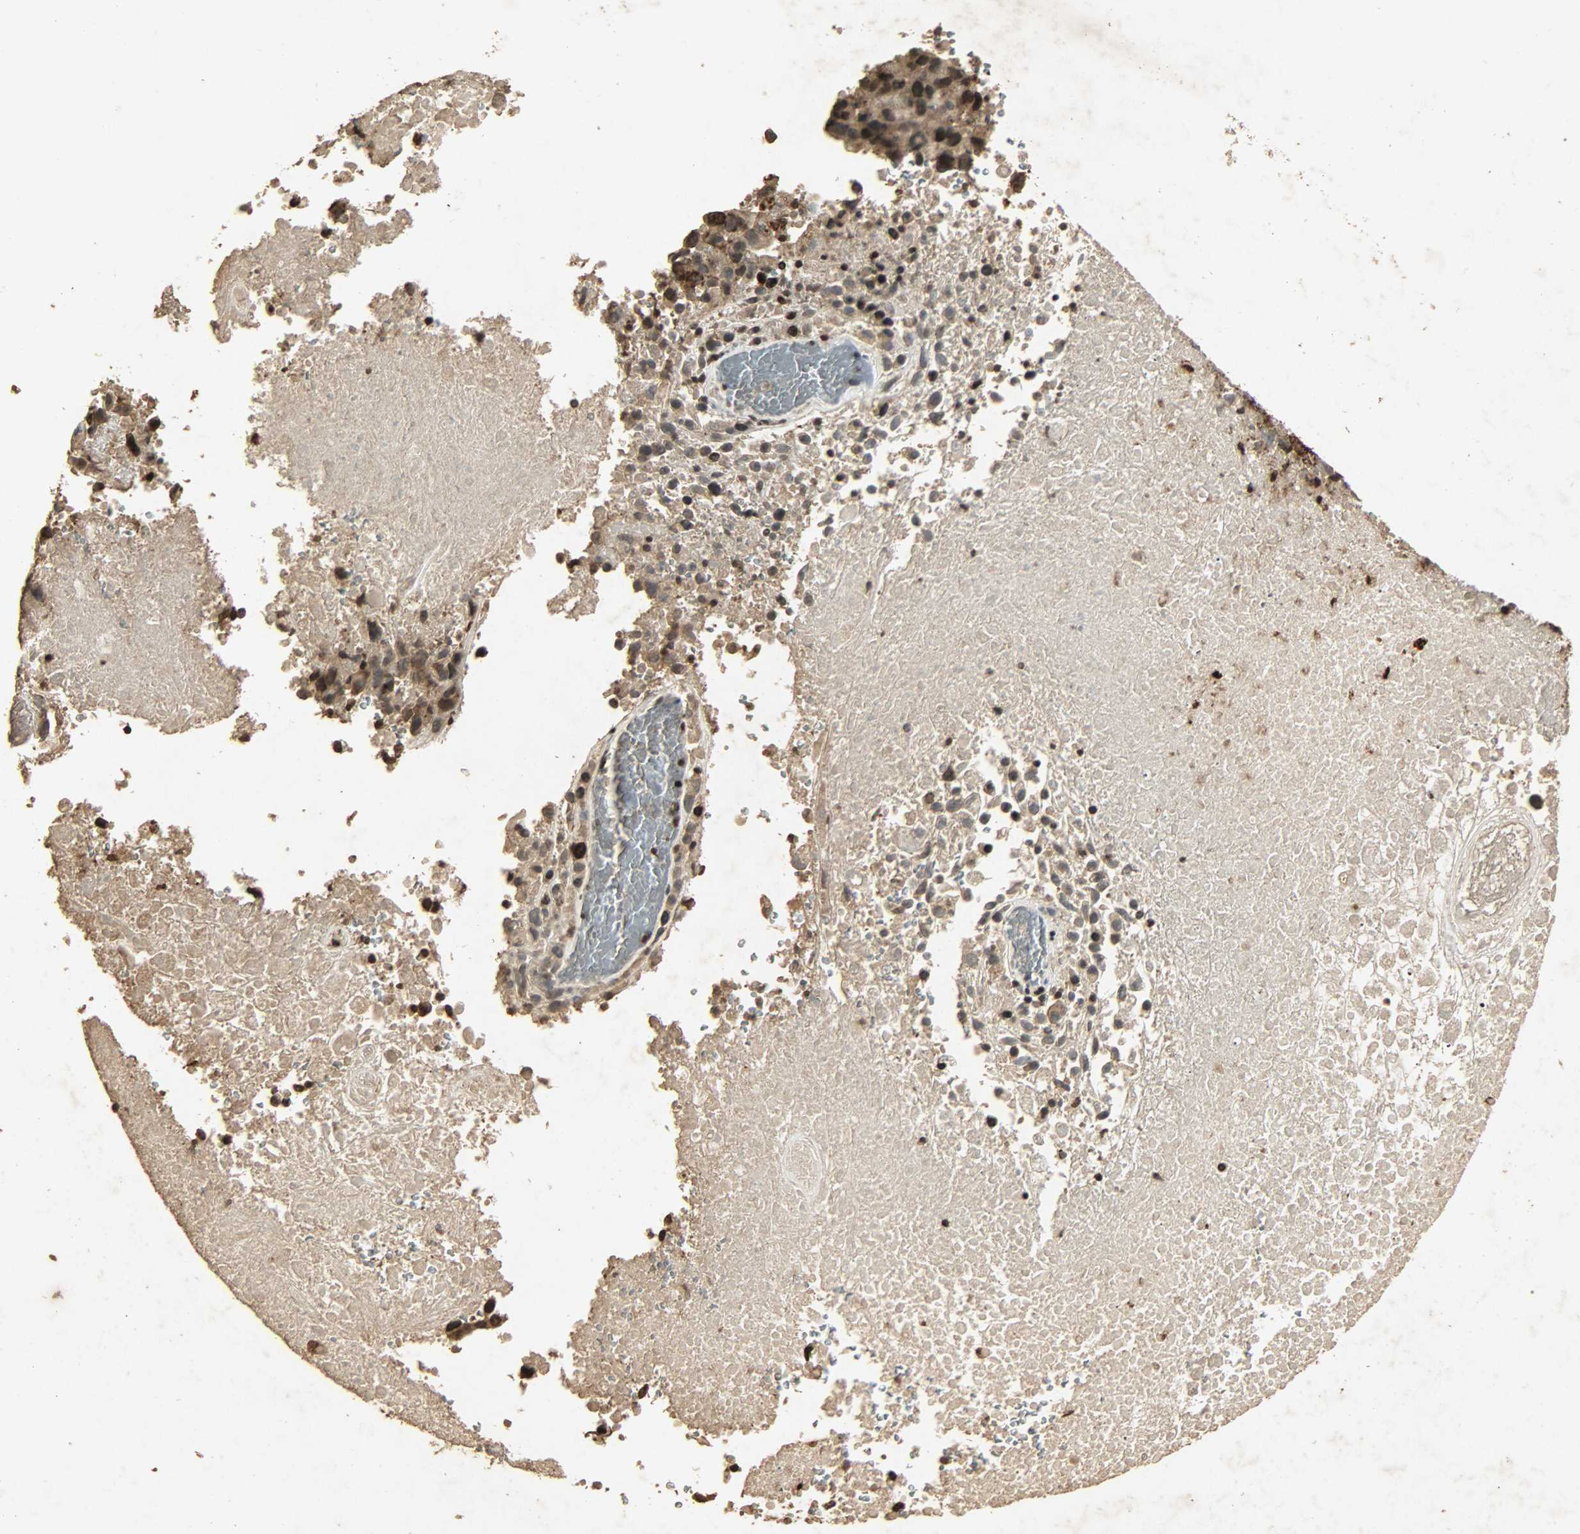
{"staining": {"intensity": "moderate", "quantity": ">75%", "location": "cytoplasmic/membranous,nuclear"}, "tissue": "melanoma", "cell_type": "Tumor cells", "image_type": "cancer", "snomed": [{"axis": "morphology", "description": "Malignant melanoma, Metastatic site"}, {"axis": "topography", "description": "Cerebral cortex"}], "caption": "Moderate cytoplasmic/membranous and nuclear expression is identified in approximately >75% of tumor cells in malignant melanoma (metastatic site). The protein of interest is stained brown, and the nuclei are stained in blue (DAB IHC with brightfield microscopy, high magnification).", "gene": "PPP3R1", "patient": {"sex": "female", "age": 52}}